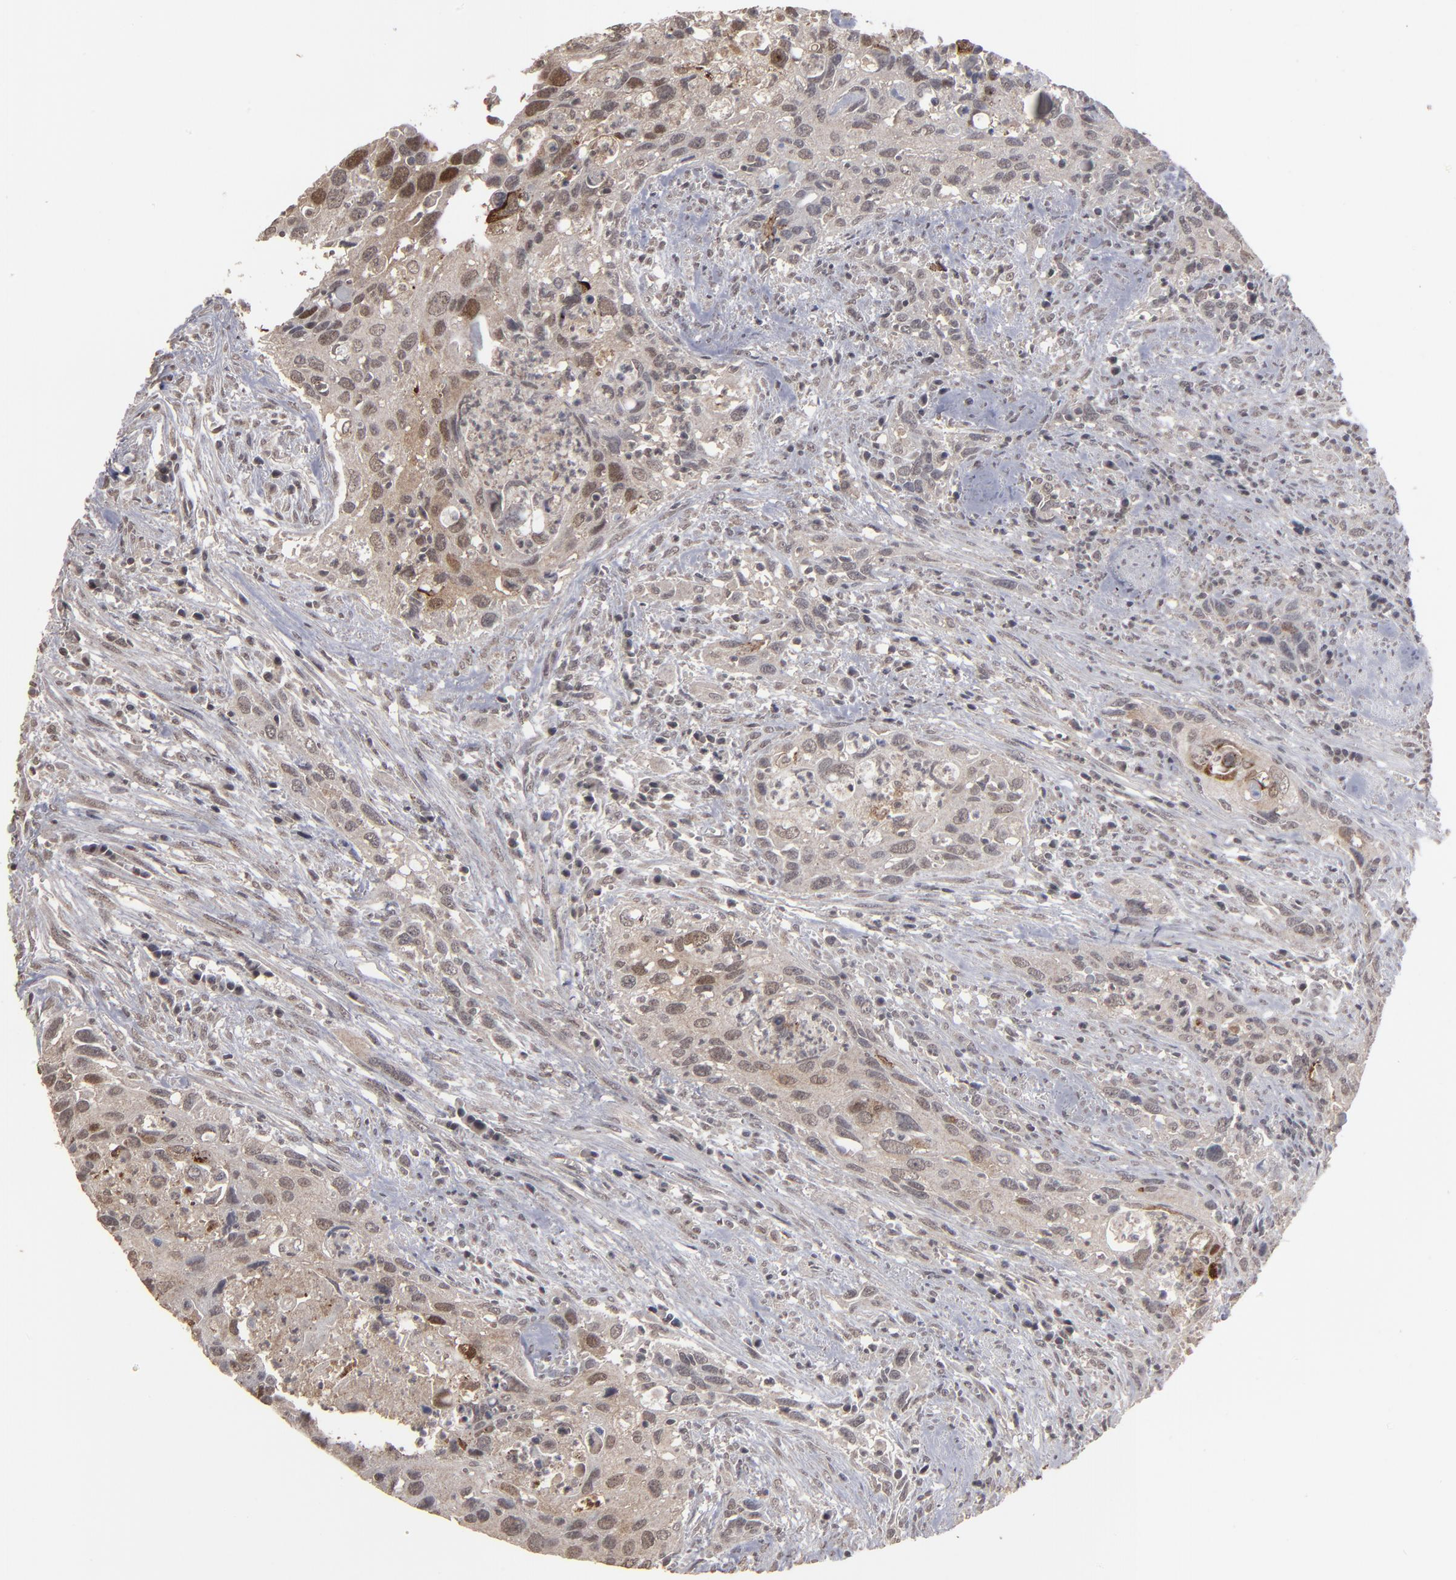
{"staining": {"intensity": "weak", "quantity": ">75%", "location": "cytoplasmic/membranous,nuclear"}, "tissue": "urothelial cancer", "cell_type": "Tumor cells", "image_type": "cancer", "snomed": [{"axis": "morphology", "description": "Urothelial carcinoma, High grade"}, {"axis": "topography", "description": "Urinary bladder"}], "caption": "This photomicrograph exhibits IHC staining of urothelial cancer, with low weak cytoplasmic/membranous and nuclear expression in approximately >75% of tumor cells.", "gene": "SLC22A17", "patient": {"sex": "male", "age": 71}}